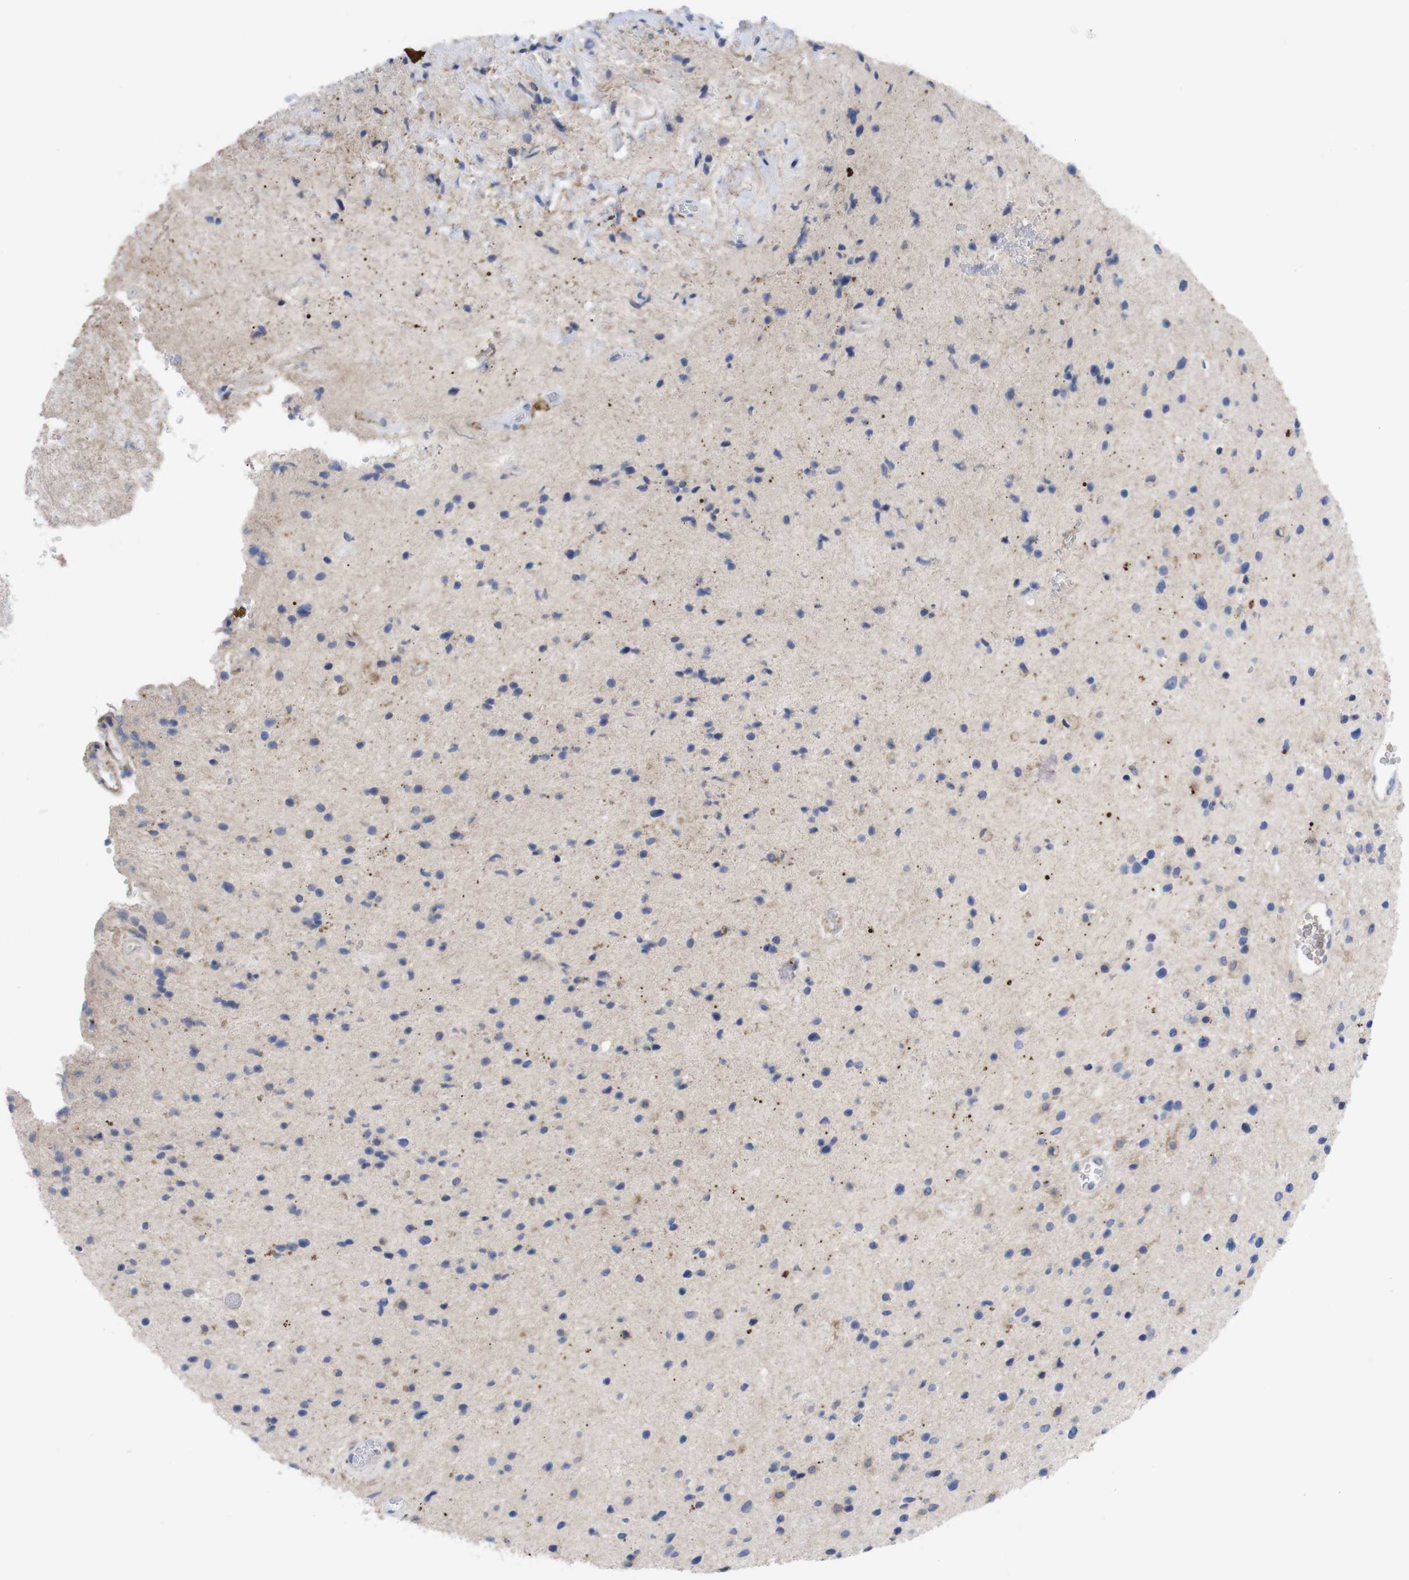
{"staining": {"intensity": "negative", "quantity": "none", "location": "none"}, "tissue": "glioma", "cell_type": "Tumor cells", "image_type": "cancer", "snomed": [{"axis": "morphology", "description": "Glioma, malignant, High grade"}, {"axis": "topography", "description": "Brain"}], "caption": "Protein analysis of glioma reveals no significant expression in tumor cells. (DAB (3,3'-diaminobenzidine) immunohistochemistry with hematoxylin counter stain).", "gene": "C5AR1", "patient": {"sex": "male", "age": 33}}